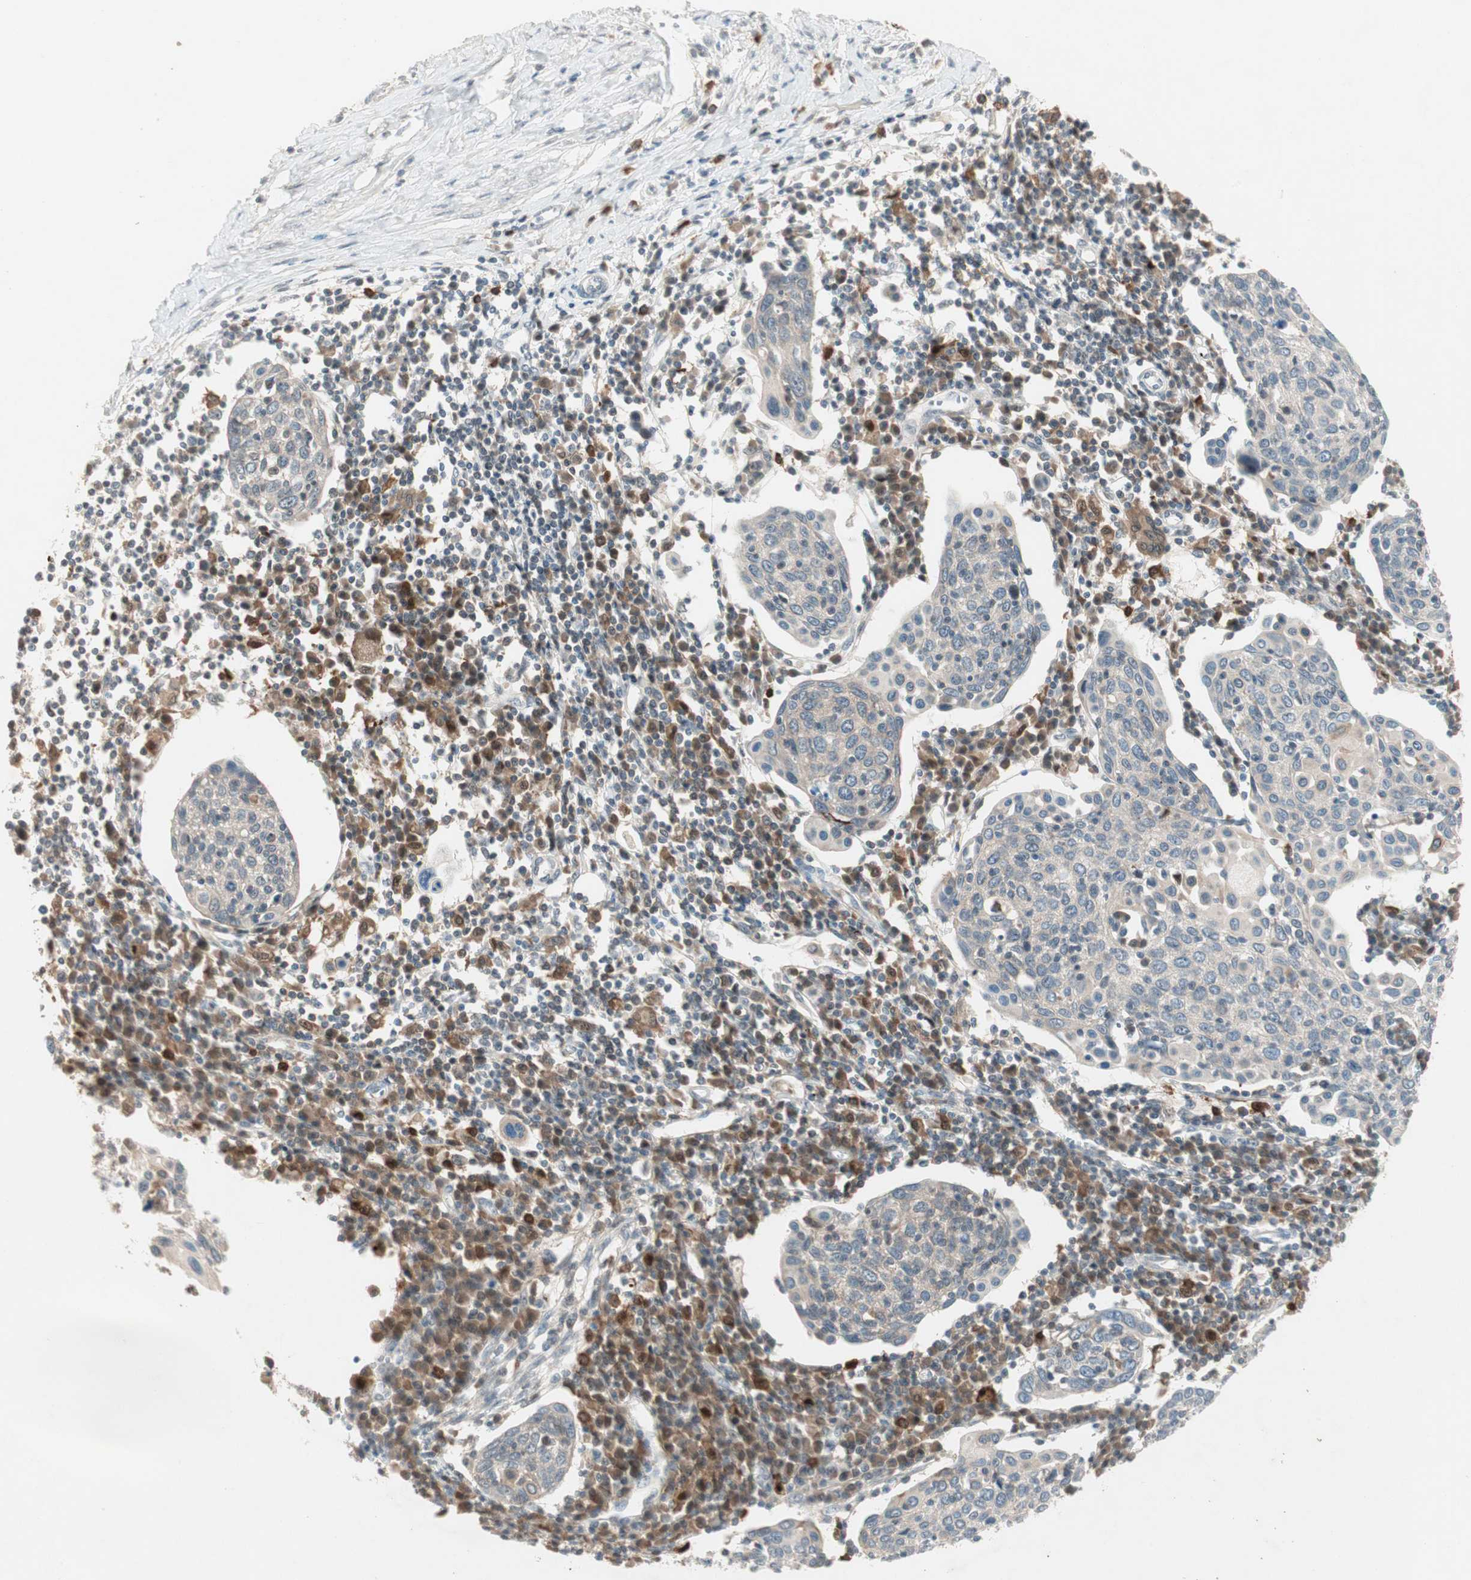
{"staining": {"intensity": "weak", "quantity": ">75%", "location": "cytoplasmic/membranous"}, "tissue": "cervical cancer", "cell_type": "Tumor cells", "image_type": "cancer", "snomed": [{"axis": "morphology", "description": "Squamous cell carcinoma, NOS"}, {"axis": "topography", "description": "Cervix"}], "caption": "IHC histopathology image of neoplastic tissue: cervical squamous cell carcinoma stained using immunohistochemistry demonstrates low levels of weak protein expression localized specifically in the cytoplasmic/membranous of tumor cells, appearing as a cytoplasmic/membranous brown color.", "gene": "RTL6", "patient": {"sex": "female", "age": 40}}